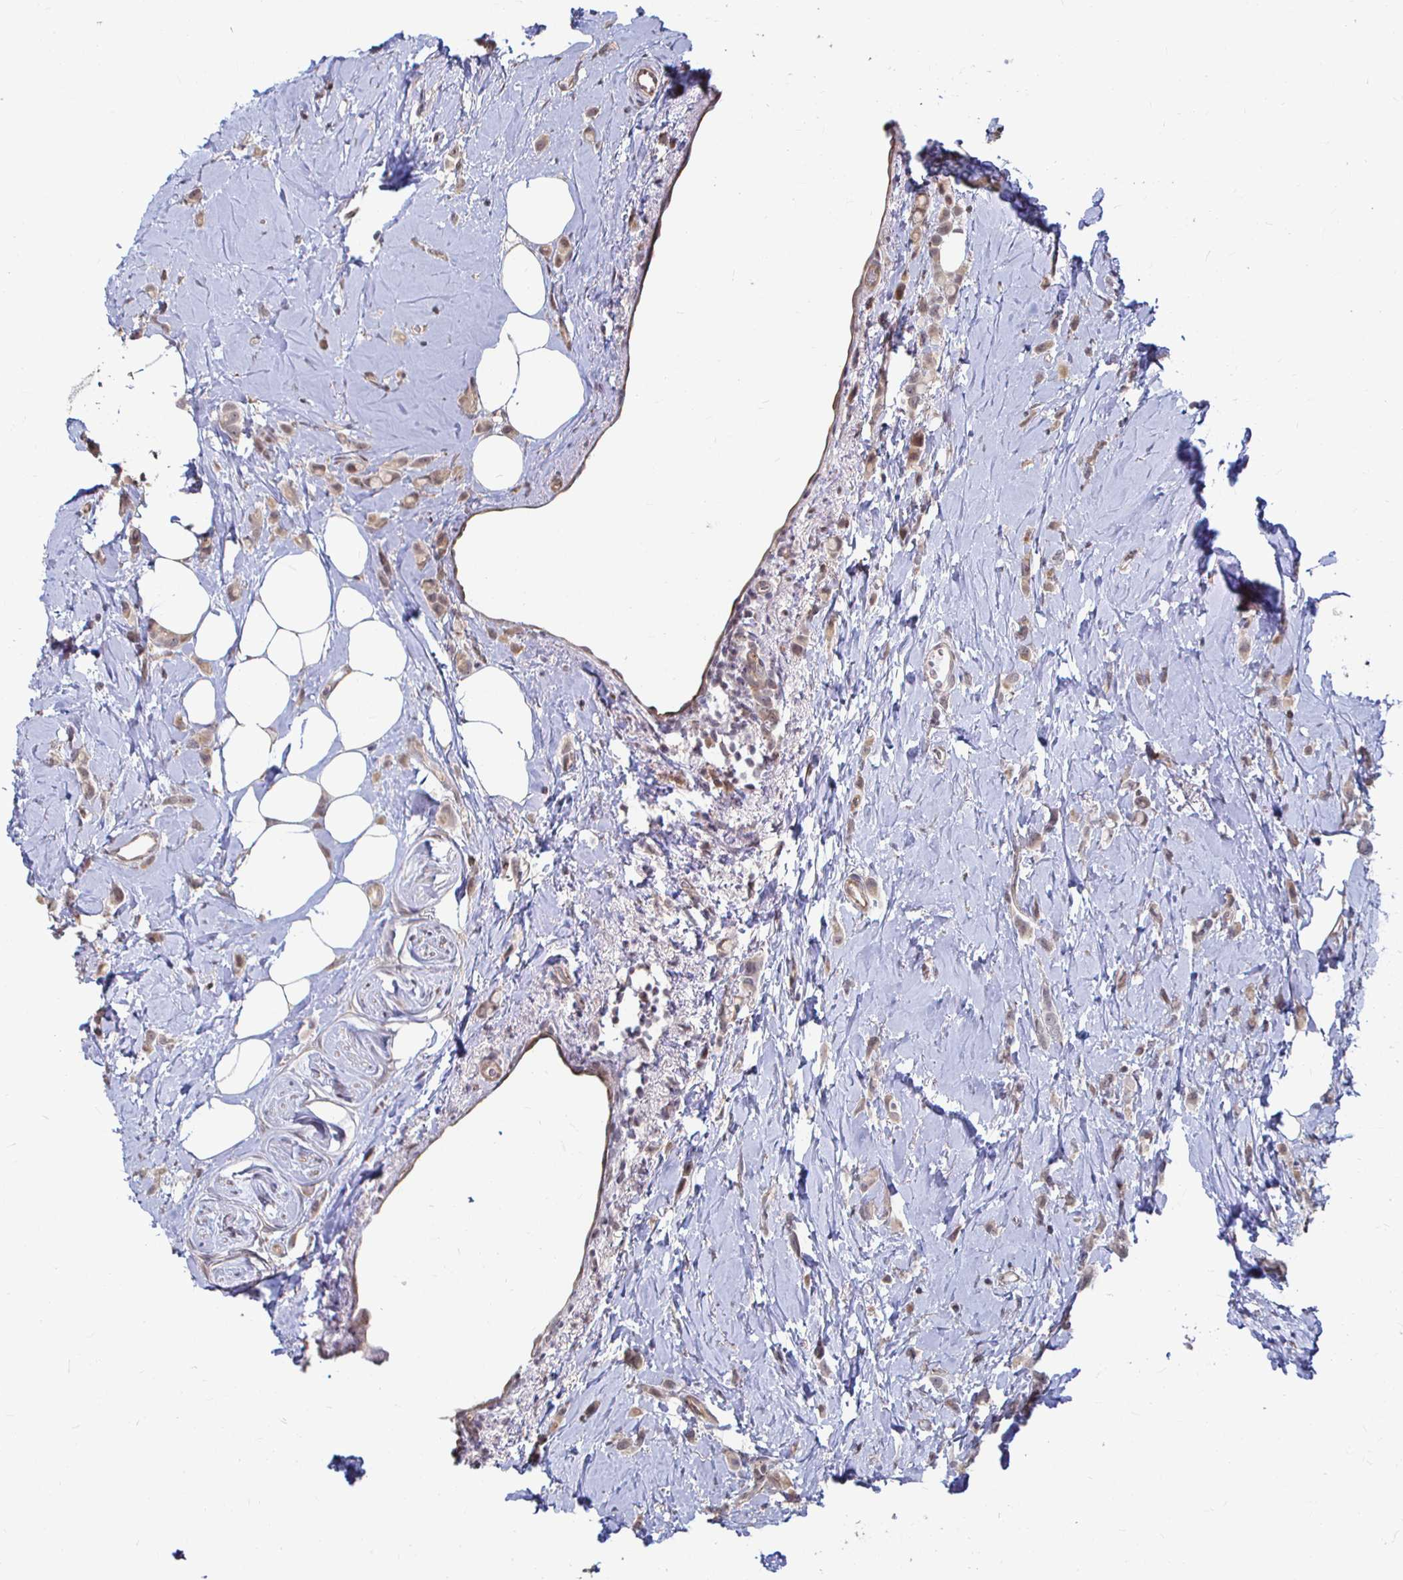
{"staining": {"intensity": "weak", "quantity": ">75%", "location": "cytoplasmic/membranous"}, "tissue": "breast cancer", "cell_type": "Tumor cells", "image_type": "cancer", "snomed": [{"axis": "morphology", "description": "Lobular carcinoma"}, {"axis": "topography", "description": "Breast"}], "caption": "The image shows staining of breast cancer, revealing weak cytoplasmic/membranous protein positivity (brown color) within tumor cells.", "gene": "CAPN11", "patient": {"sex": "female", "age": 66}}